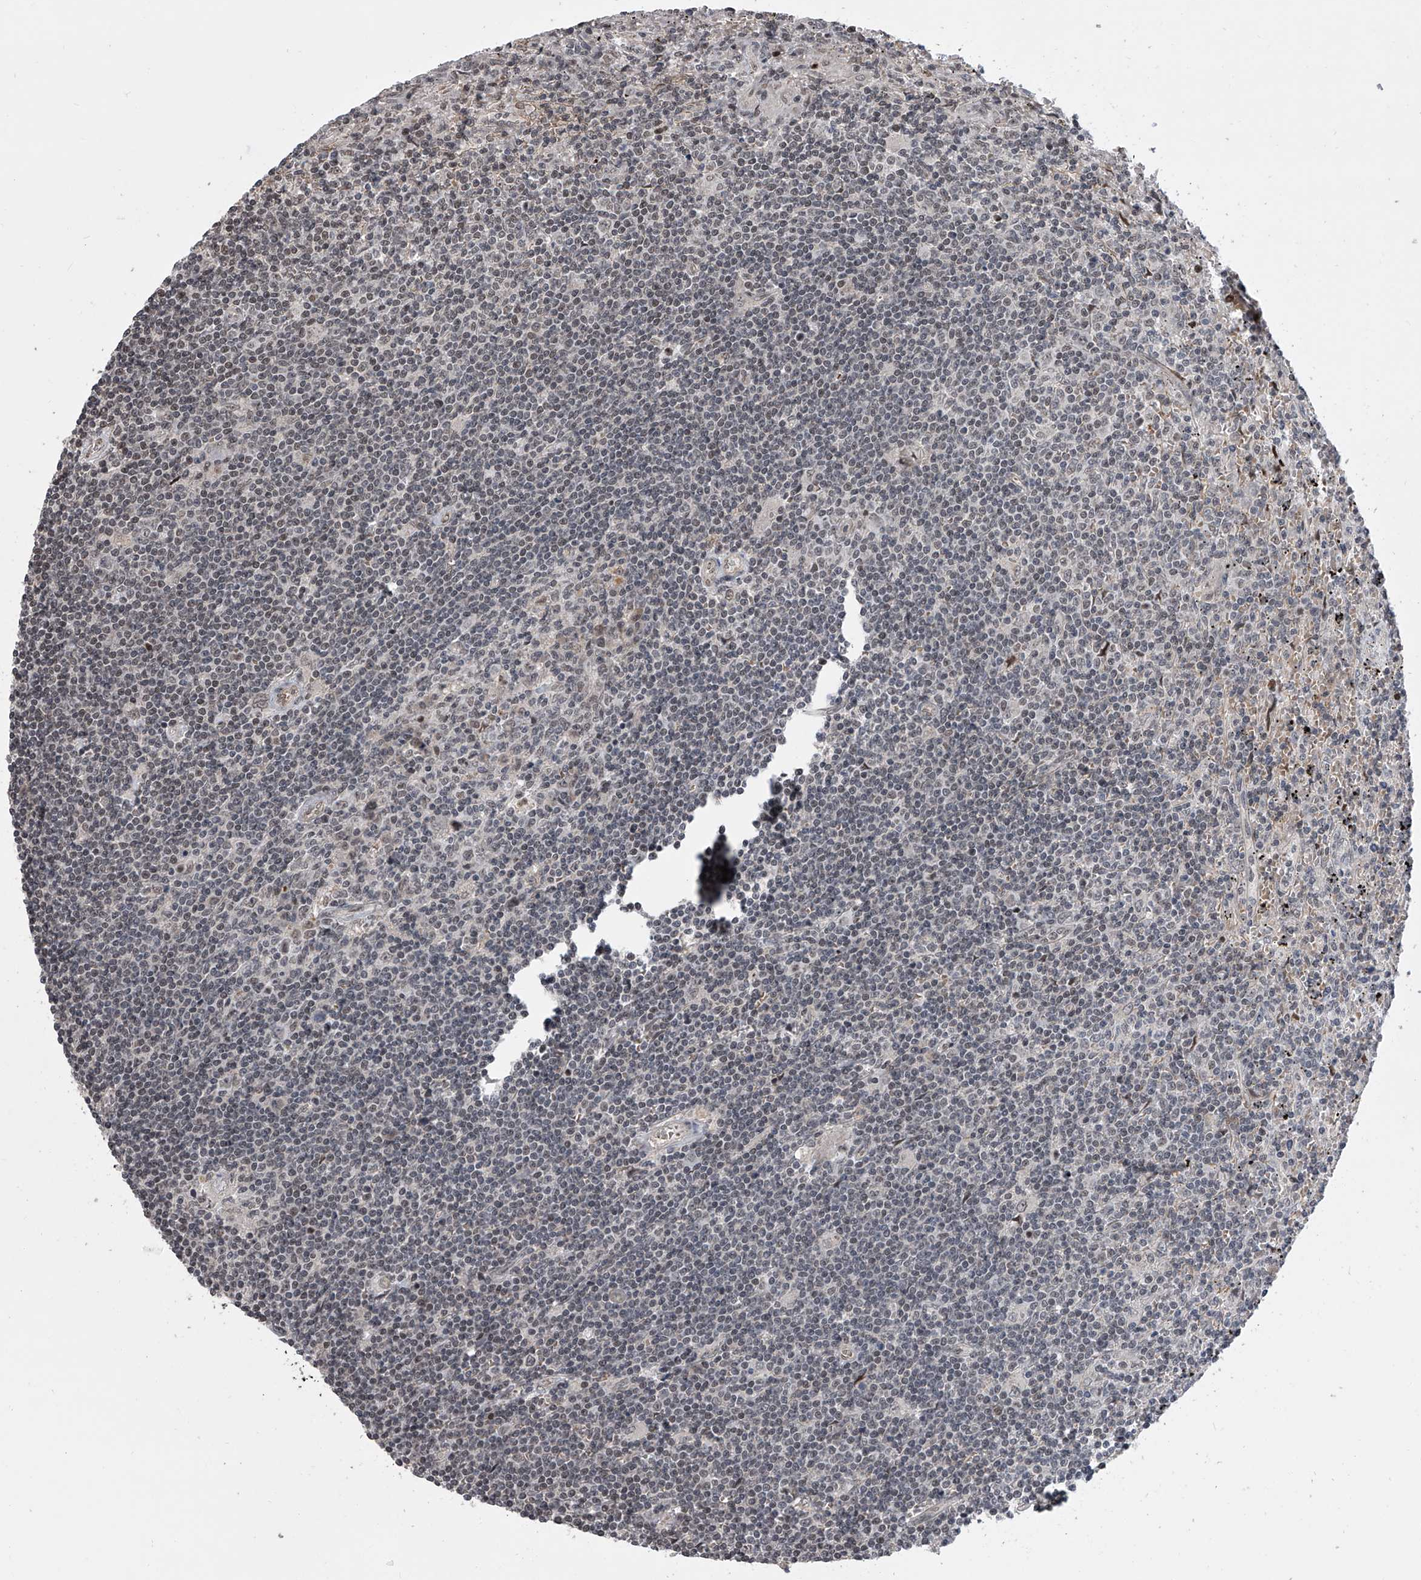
{"staining": {"intensity": "negative", "quantity": "none", "location": "none"}, "tissue": "lymphoma", "cell_type": "Tumor cells", "image_type": "cancer", "snomed": [{"axis": "morphology", "description": "Malignant lymphoma, non-Hodgkin's type, Low grade"}, {"axis": "topography", "description": "Spleen"}], "caption": "An immunohistochemistry (IHC) photomicrograph of lymphoma is shown. There is no staining in tumor cells of lymphoma.", "gene": "ZNF426", "patient": {"sex": "male", "age": 76}}